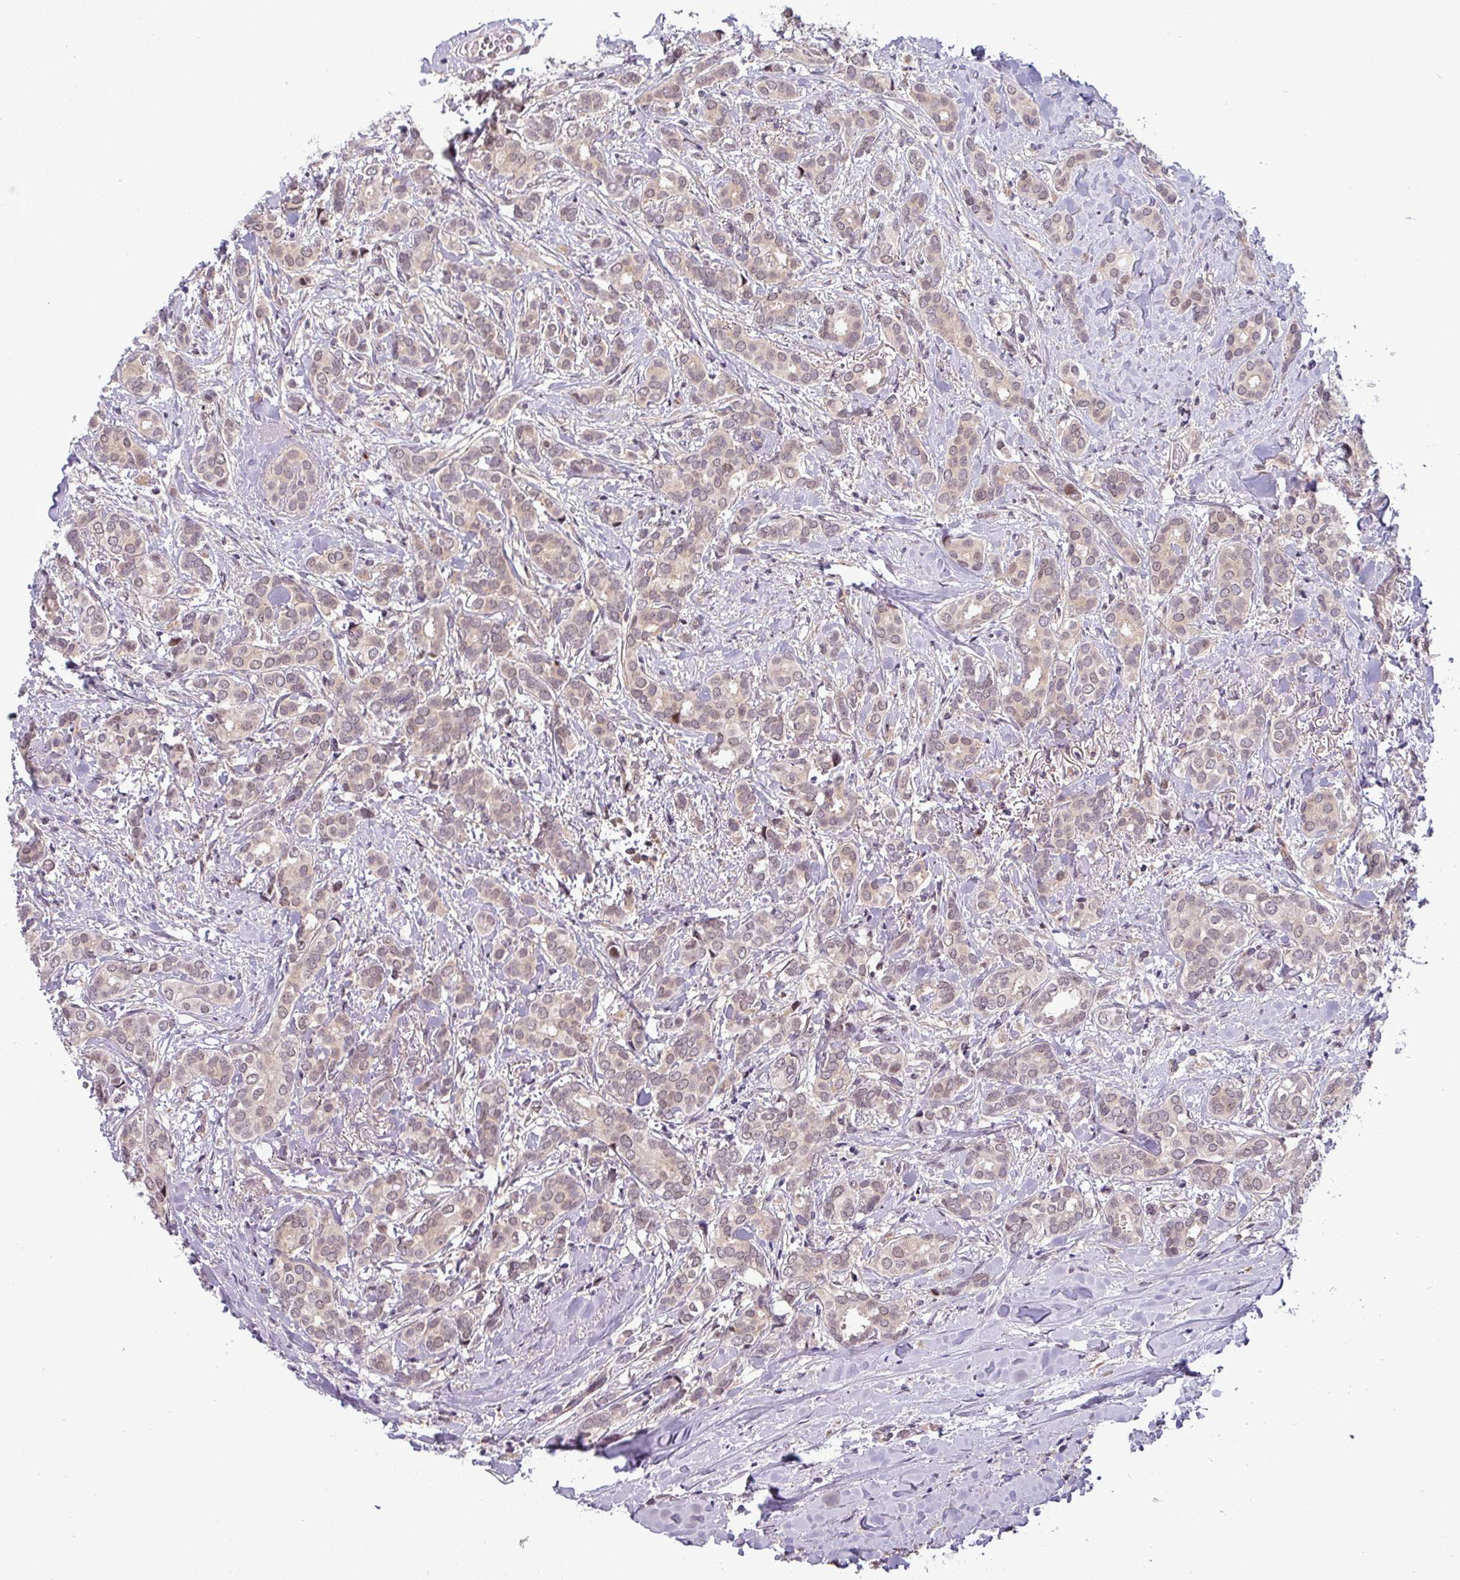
{"staining": {"intensity": "weak", "quantity": ">75%", "location": "cytoplasmic/membranous,nuclear"}, "tissue": "breast cancer", "cell_type": "Tumor cells", "image_type": "cancer", "snomed": [{"axis": "morphology", "description": "Duct carcinoma"}, {"axis": "topography", "description": "Breast"}], "caption": "The photomicrograph exhibits immunohistochemical staining of breast cancer (intraductal carcinoma). There is weak cytoplasmic/membranous and nuclear staining is identified in approximately >75% of tumor cells.", "gene": "NPFFR1", "patient": {"sex": "female", "age": 73}}